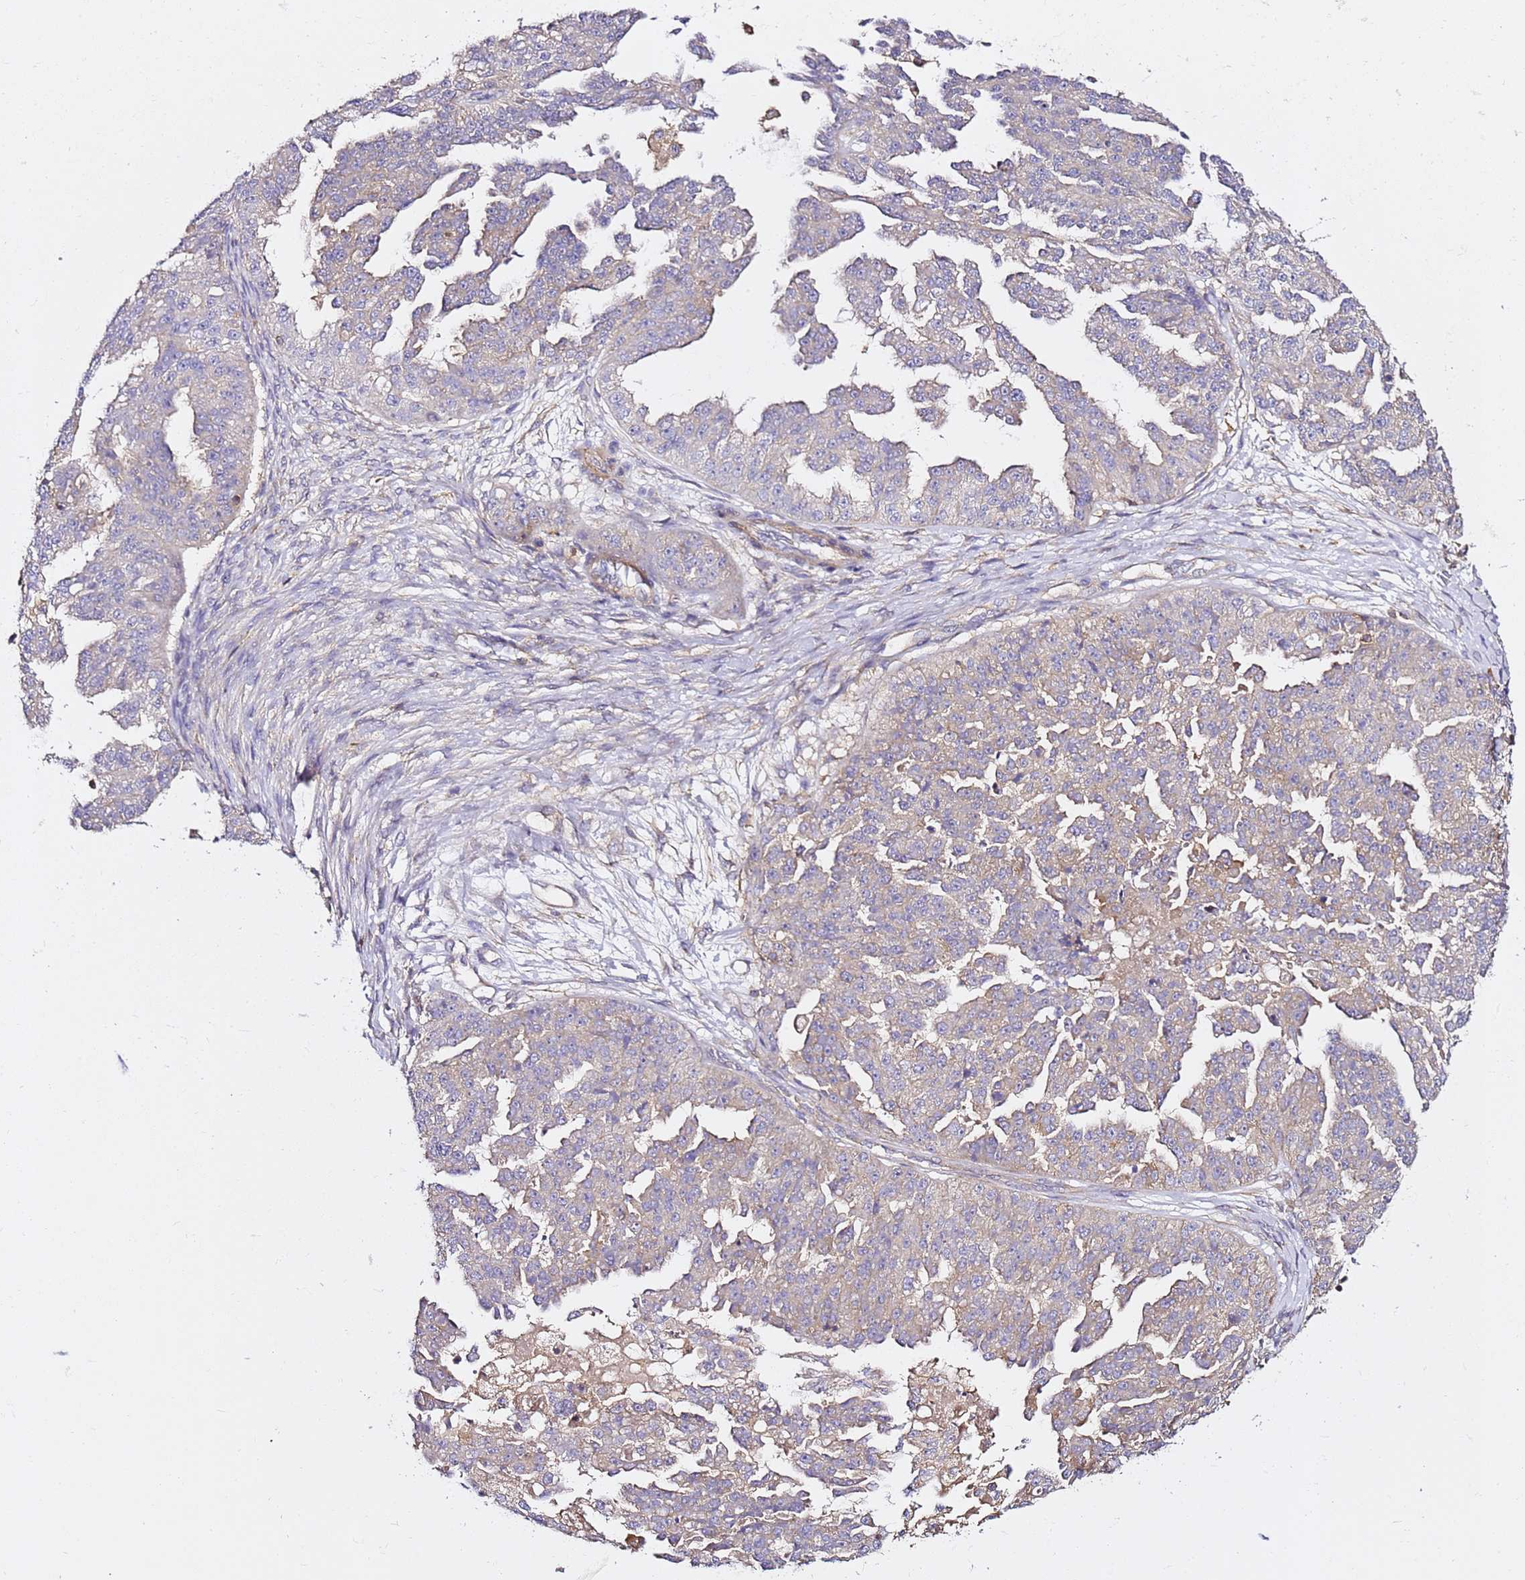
{"staining": {"intensity": "weak", "quantity": "25%-75%", "location": "cytoplasmic/membranous"}, "tissue": "ovarian cancer", "cell_type": "Tumor cells", "image_type": "cancer", "snomed": [{"axis": "morphology", "description": "Cystadenocarcinoma, serous, NOS"}, {"axis": "topography", "description": "Ovary"}], "caption": "An immunohistochemistry (IHC) image of neoplastic tissue is shown. Protein staining in brown shows weak cytoplasmic/membranous positivity in ovarian cancer within tumor cells. Using DAB (3,3'-diaminobenzidine) (brown) and hematoxylin (blue) stains, captured at high magnification using brightfield microscopy.", "gene": "ZFP36L2", "patient": {"sex": "female", "age": 58}}